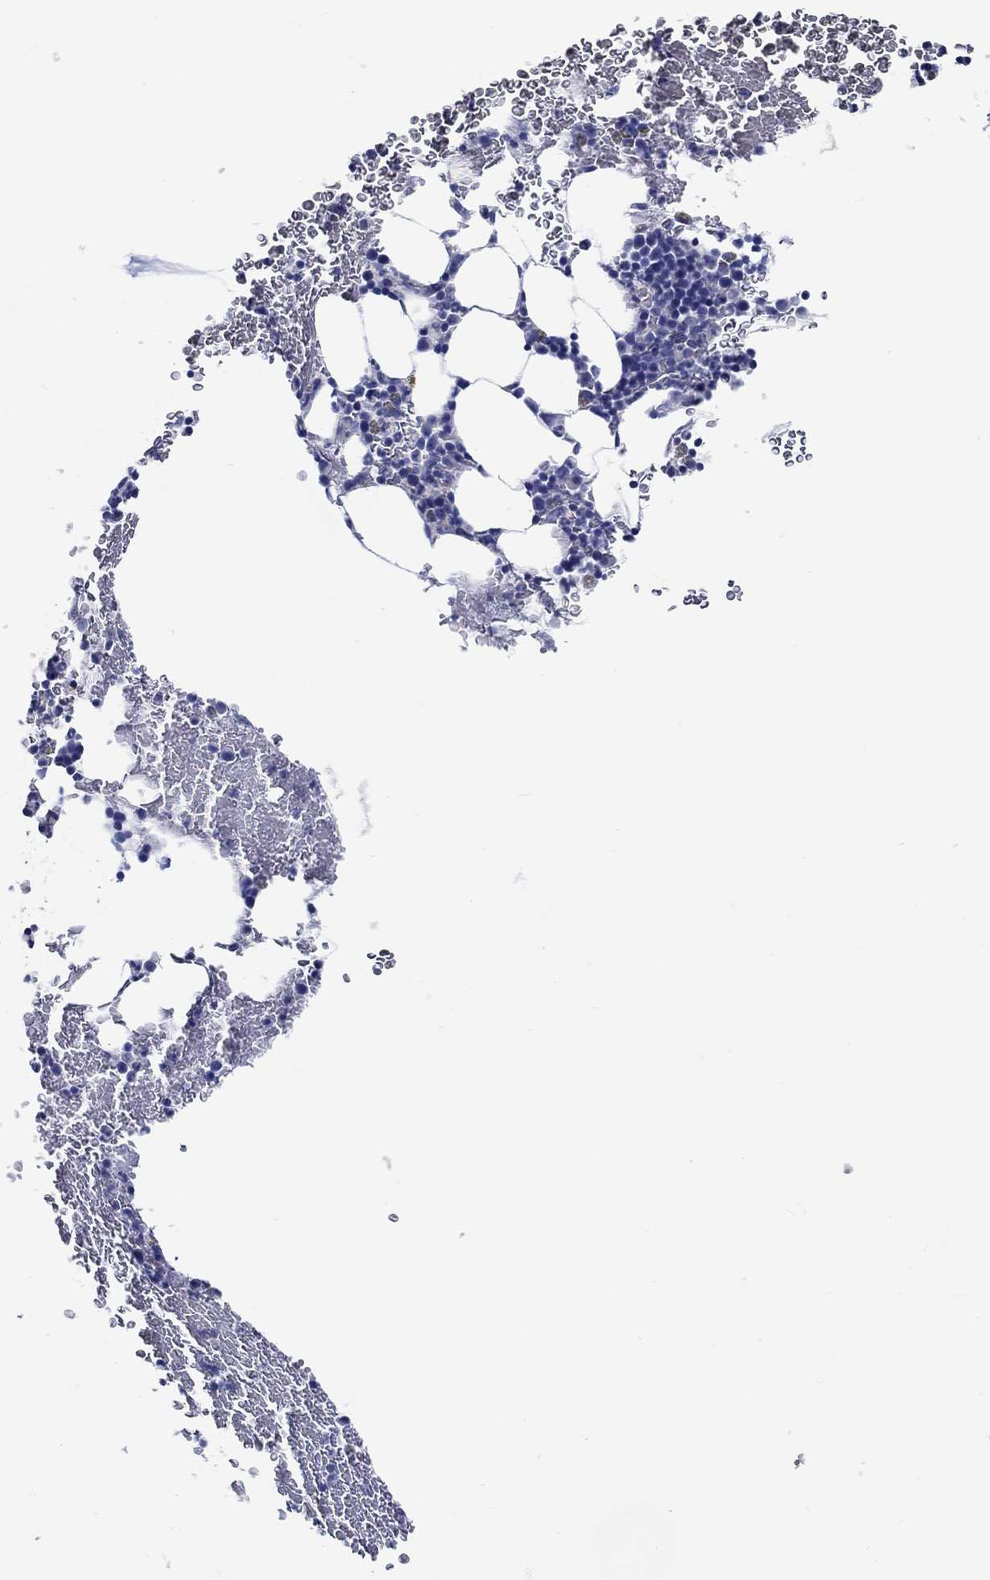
{"staining": {"intensity": "negative", "quantity": "none", "location": "none"}, "tissue": "bone marrow", "cell_type": "Hematopoietic cells", "image_type": "normal", "snomed": [{"axis": "morphology", "description": "Normal tissue, NOS"}, {"axis": "topography", "description": "Bone marrow"}], "caption": "An immunohistochemistry (IHC) photomicrograph of benign bone marrow is shown. There is no staining in hematopoietic cells of bone marrow.", "gene": "FBXO2", "patient": {"sex": "male", "age": 64}}